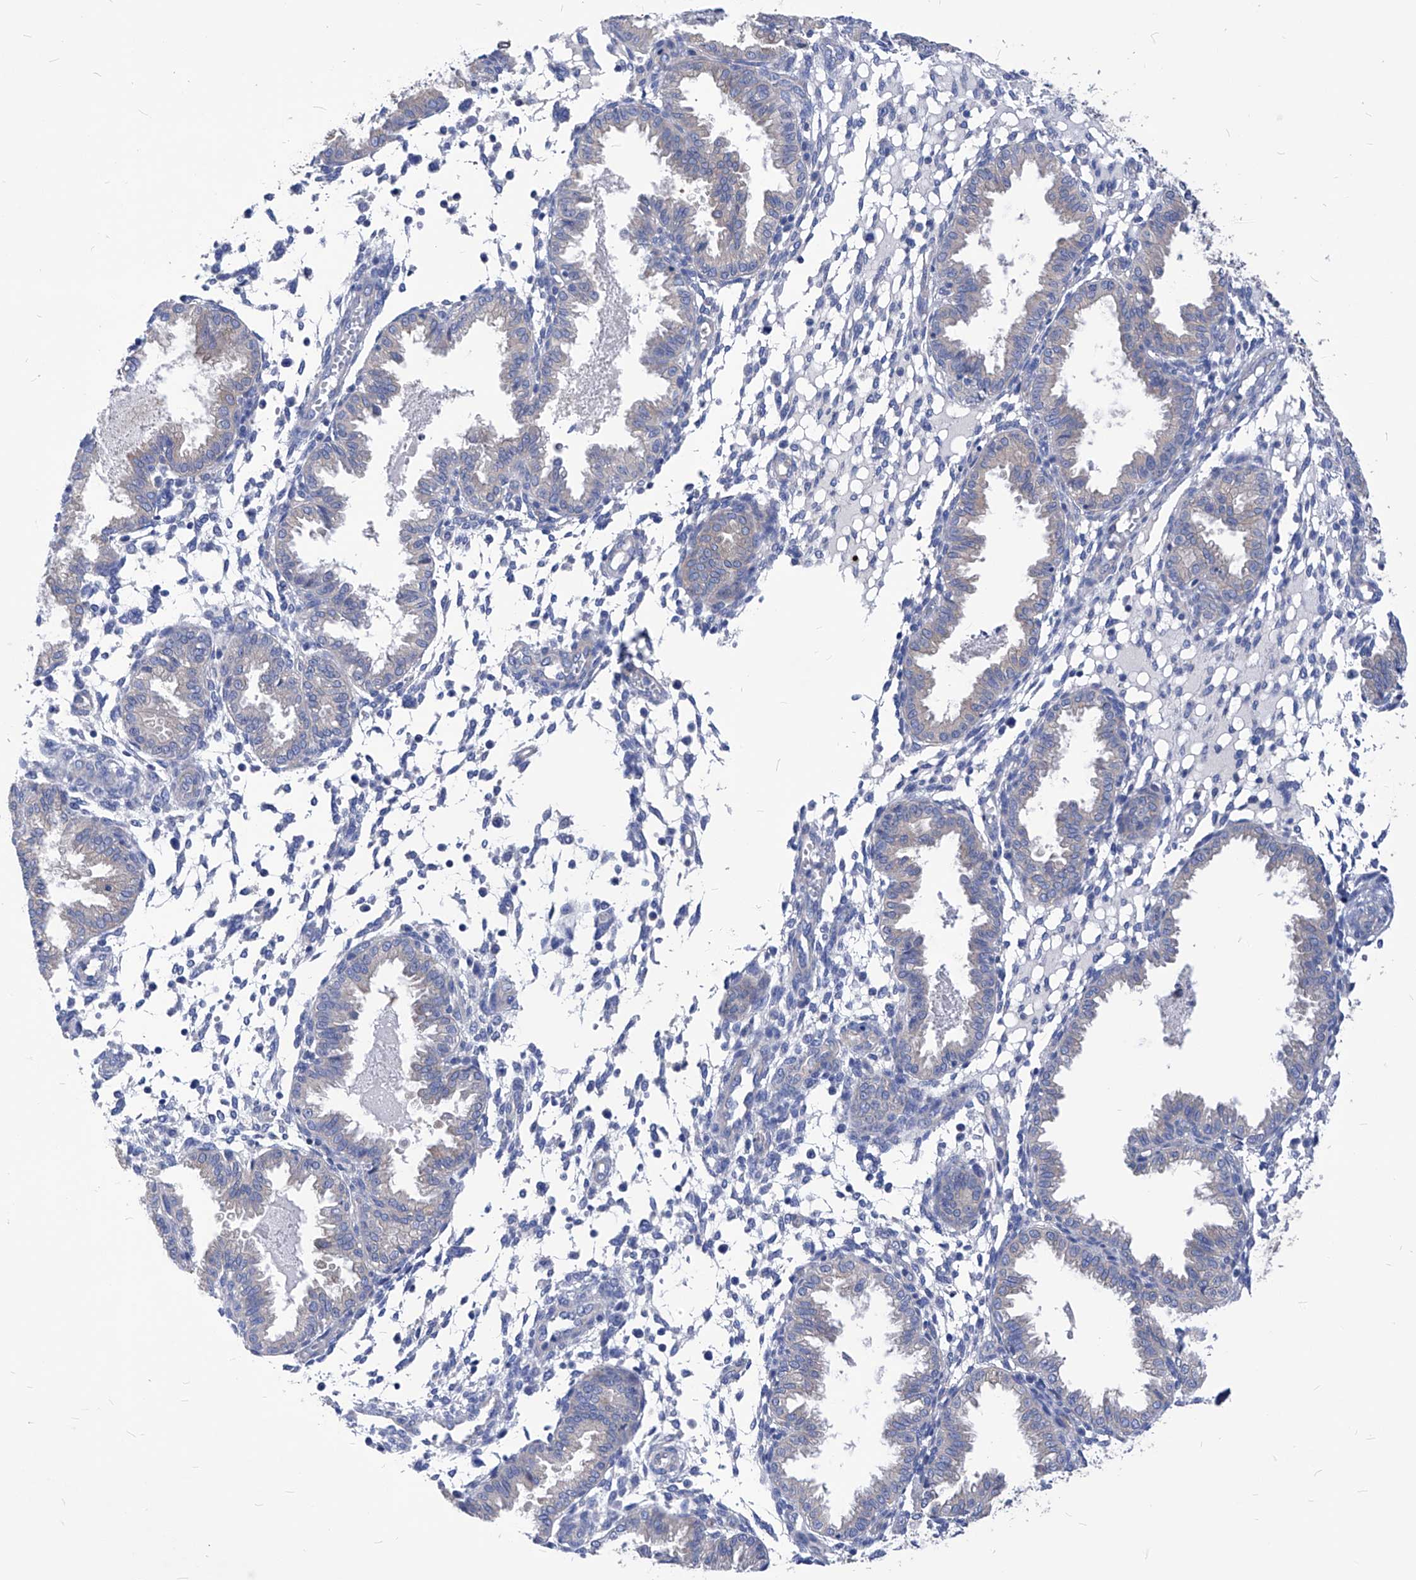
{"staining": {"intensity": "negative", "quantity": "none", "location": "none"}, "tissue": "endometrium", "cell_type": "Cells in endometrial stroma", "image_type": "normal", "snomed": [{"axis": "morphology", "description": "Normal tissue, NOS"}, {"axis": "topography", "description": "Endometrium"}], "caption": "Immunohistochemistry micrograph of benign endometrium stained for a protein (brown), which demonstrates no expression in cells in endometrial stroma.", "gene": "XPNPEP1", "patient": {"sex": "female", "age": 33}}